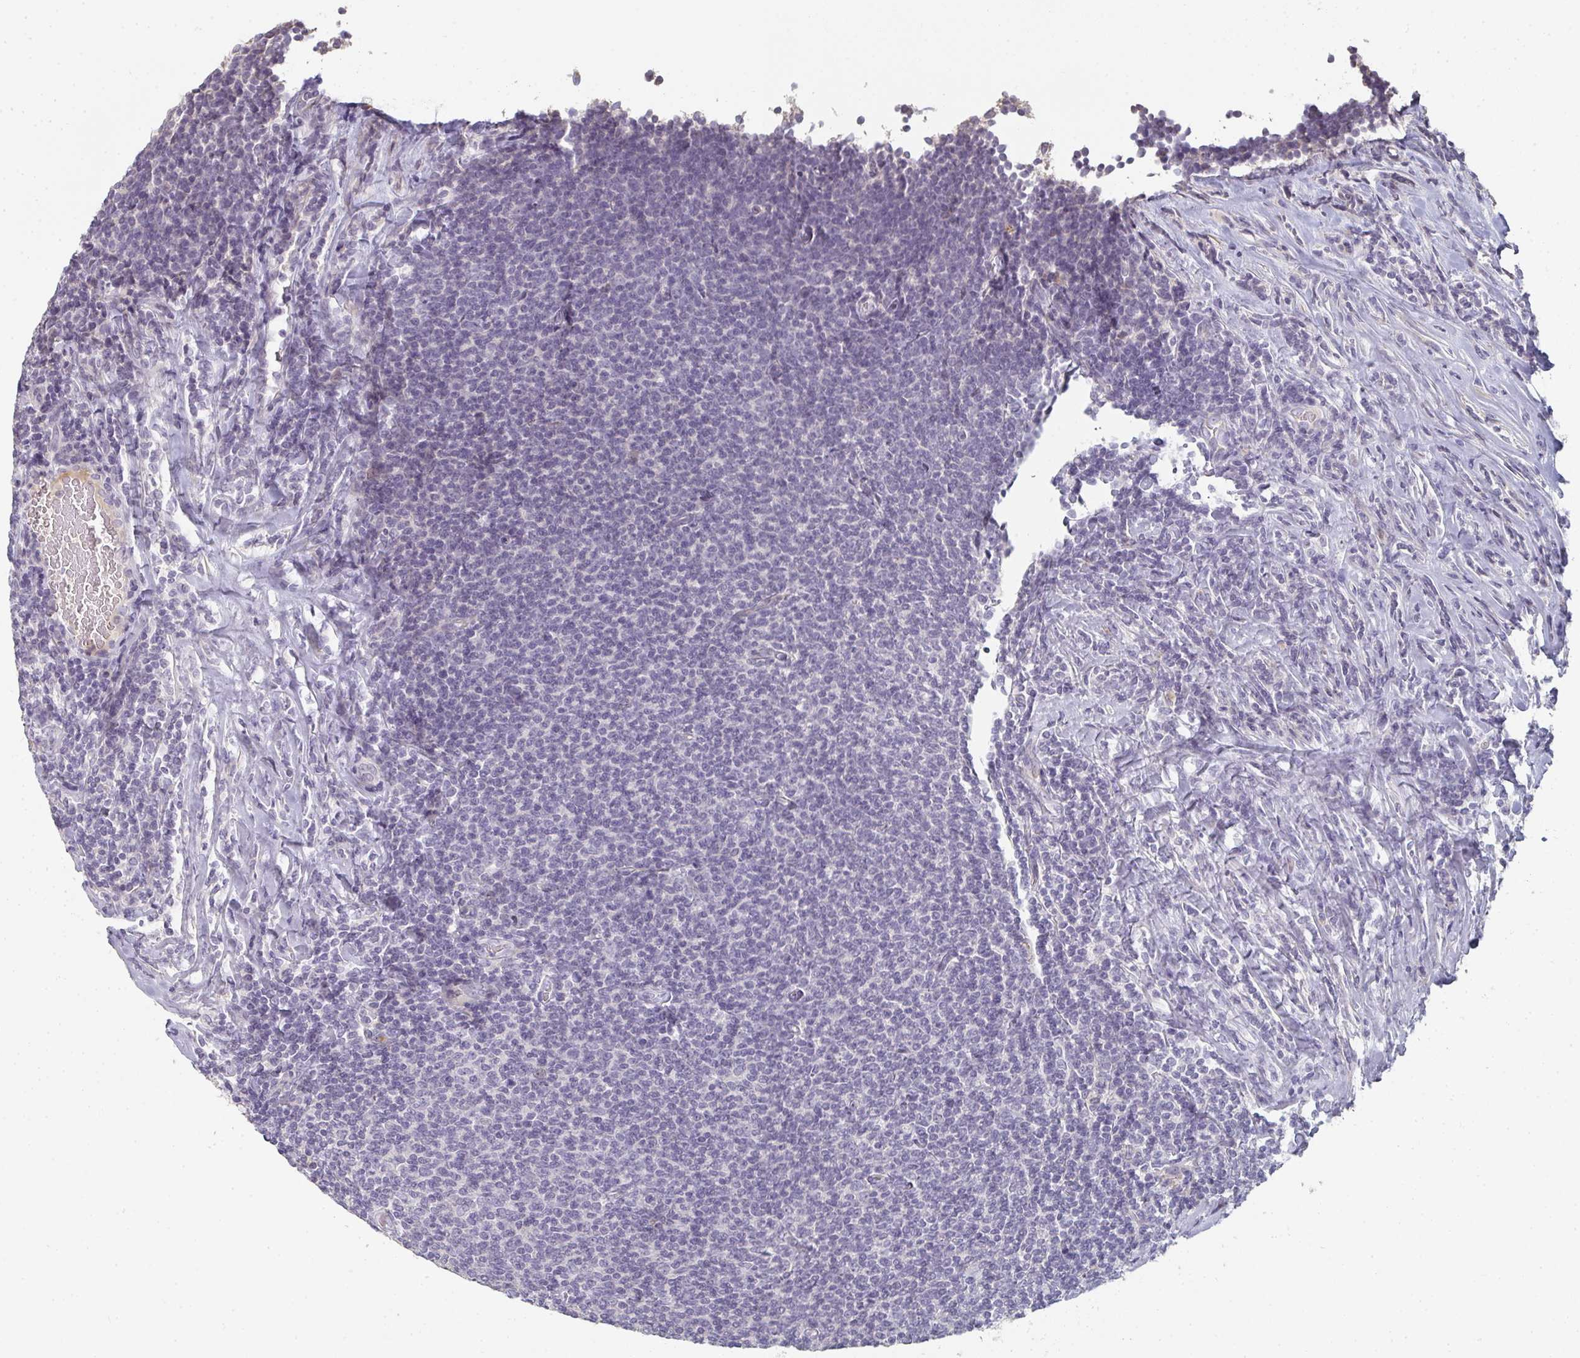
{"staining": {"intensity": "negative", "quantity": "none", "location": "none"}, "tissue": "lymphoma", "cell_type": "Tumor cells", "image_type": "cancer", "snomed": [{"axis": "morphology", "description": "Malignant lymphoma, non-Hodgkin's type, Low grade"}, {"axis": "topography", "description": "Lymph node"}], "caption": "Tumor cells are negative for brown protein staining in low-grade malignant lymphoma, non-Hodgkin's type.", "gene": "A1CF", "patient": {"sex": "male", "age": 52}}